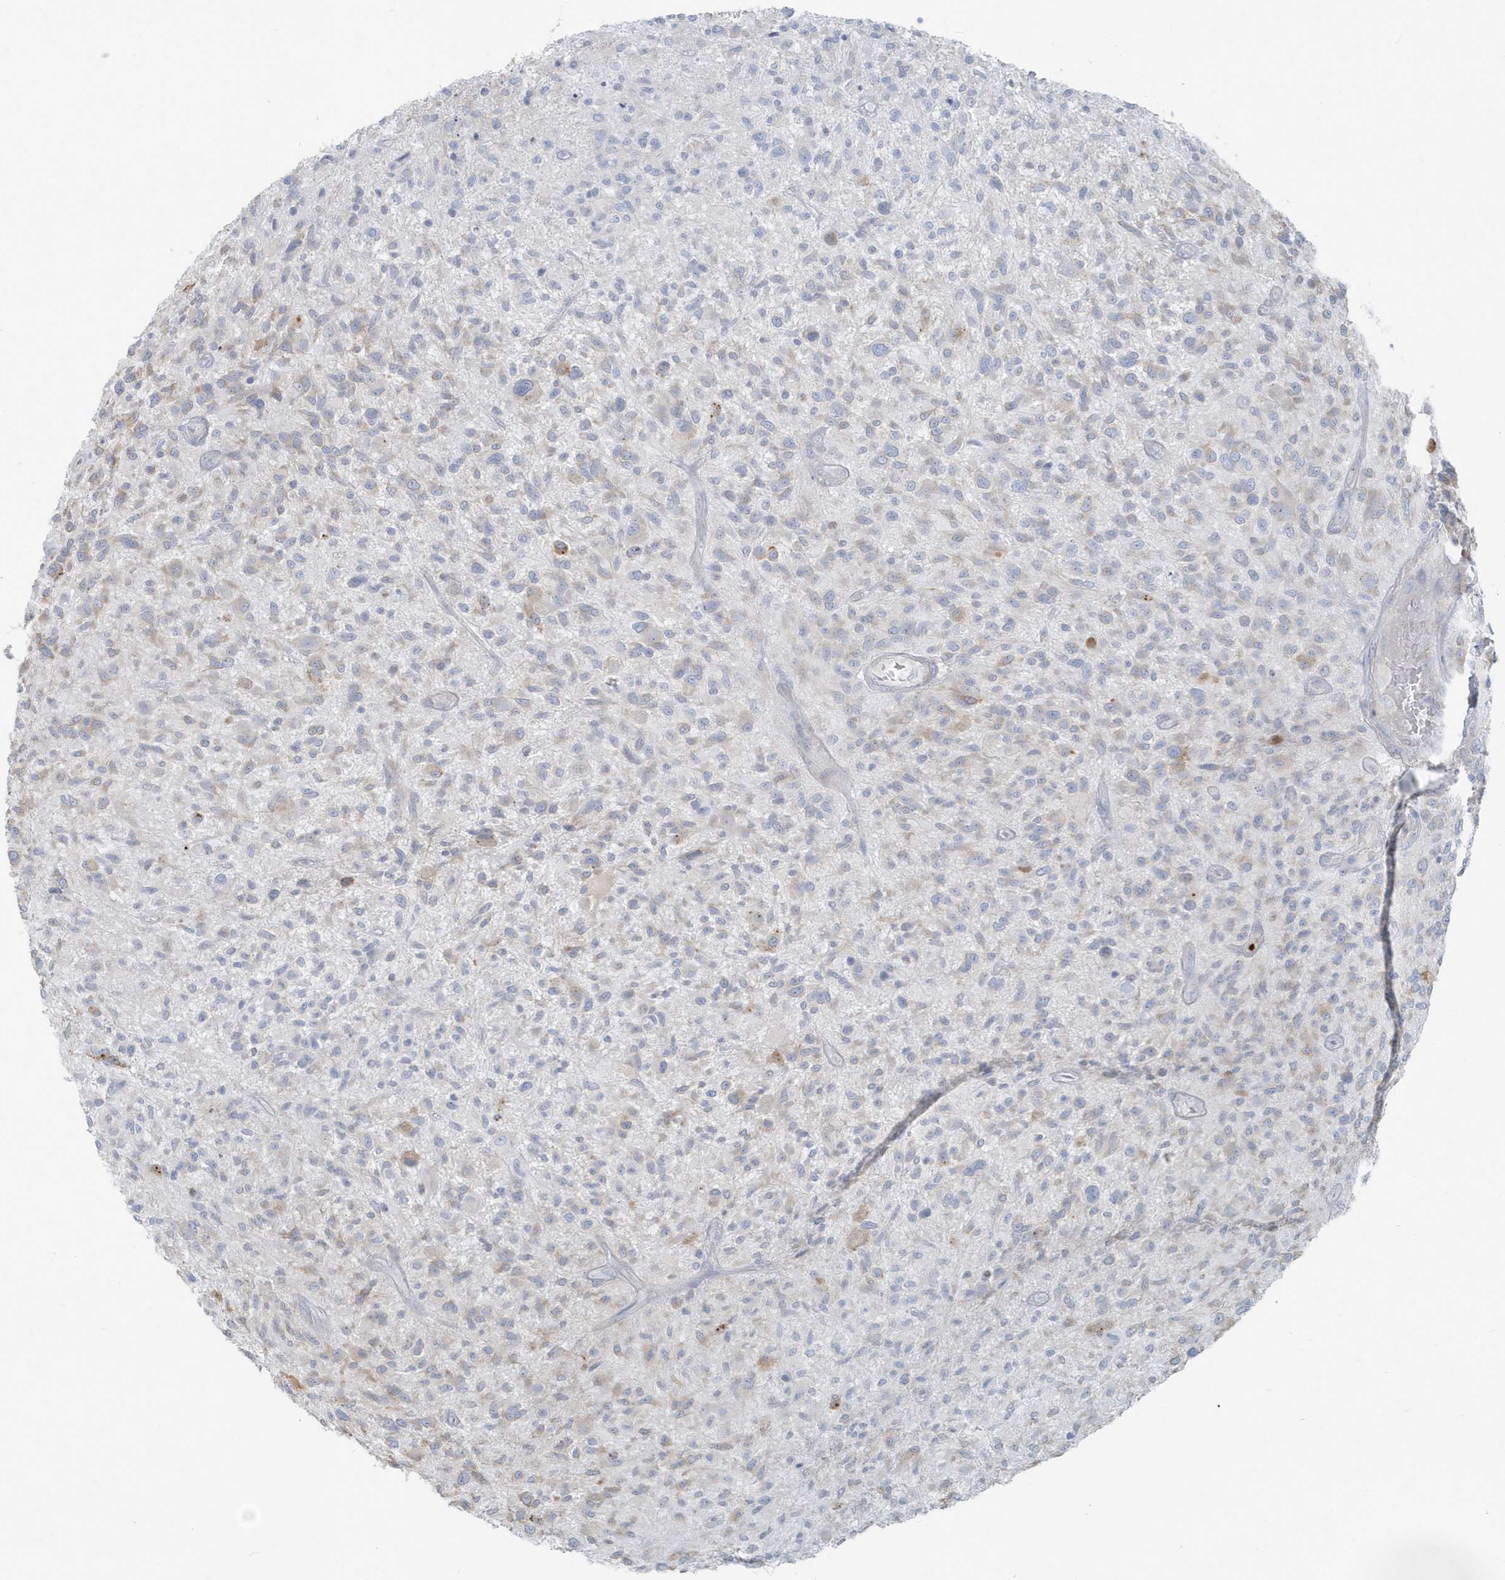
{"staining": {"intensity": "negative", "quantity": "none", "location": "none"}, "tissue": "glioma", "cell_type": "Tumor cells", "image_type": "cancer", "snomed": [{"axis": "morphology", "description": "Glioma, malignant, High grade"}, {"axis": "topography", "description": "Brain"}], "caption": "Immunohistochemistry (IHC) histopathology image of neoplastic tissue: human malignant glioma (high-grade) stained with DAB reveals no significant protein positivity in tumor cells.", "gene": "CCNJ", "patient": {"sex": "male", "age": 47}}